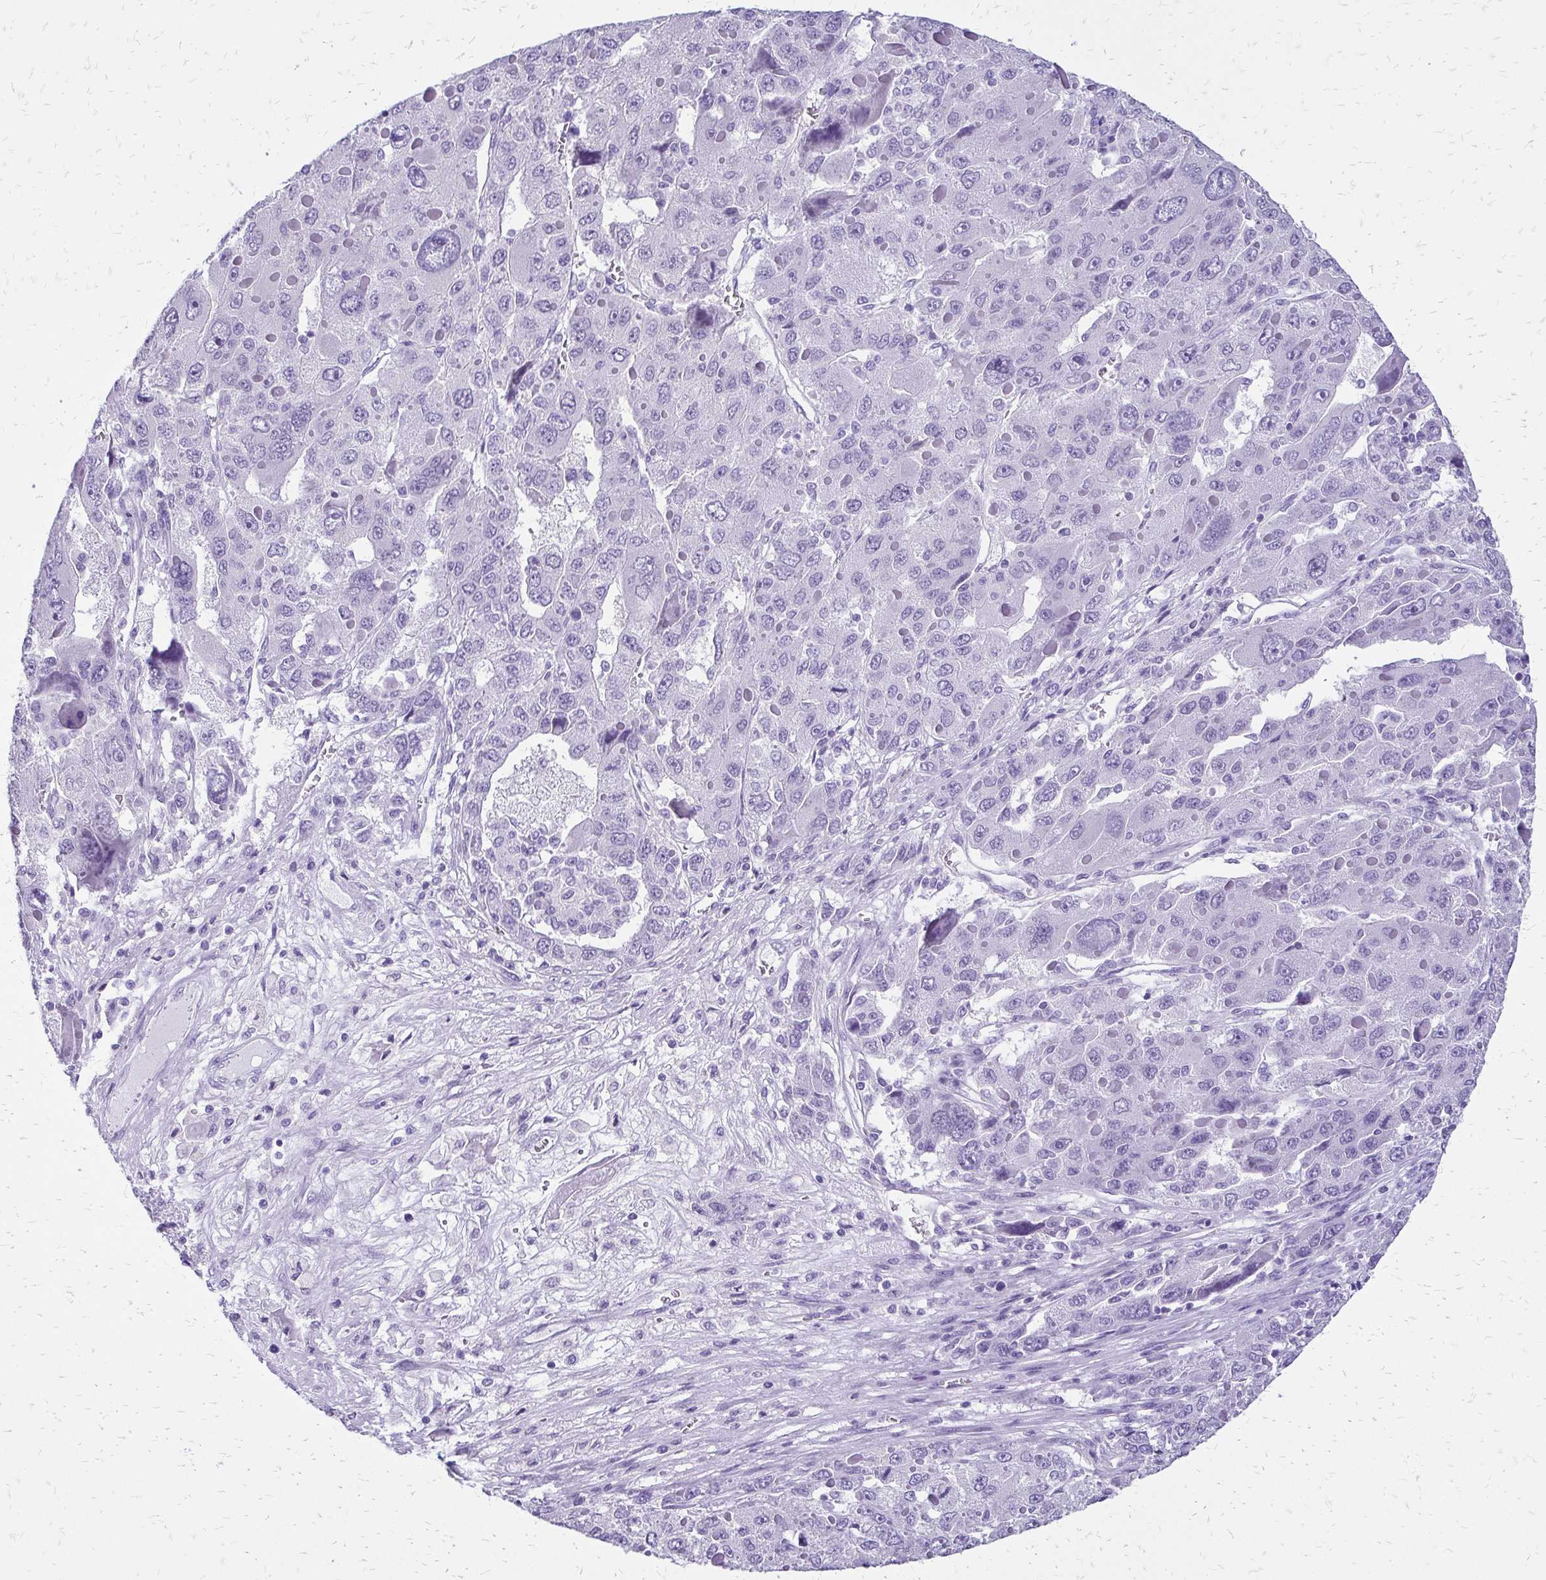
{"staining": {"intensity": "negative", "quantity": "none", "location": "none"}, "tissue": "liver cancer", "cell_type": "Tumor cells", "image_type": "cancer", "snomed": [{"axis": "morphology", "description": "Carcinoma, Hepatocellular, NOS"}, {"axis": "topography", "description": "Liver"}], "caption": "Immunohistochemical staining of human liver cancer shows no significant expression in tumor cells.", "gene": "SLC32A1", "patient": {"sex": "female", "age": 41}}